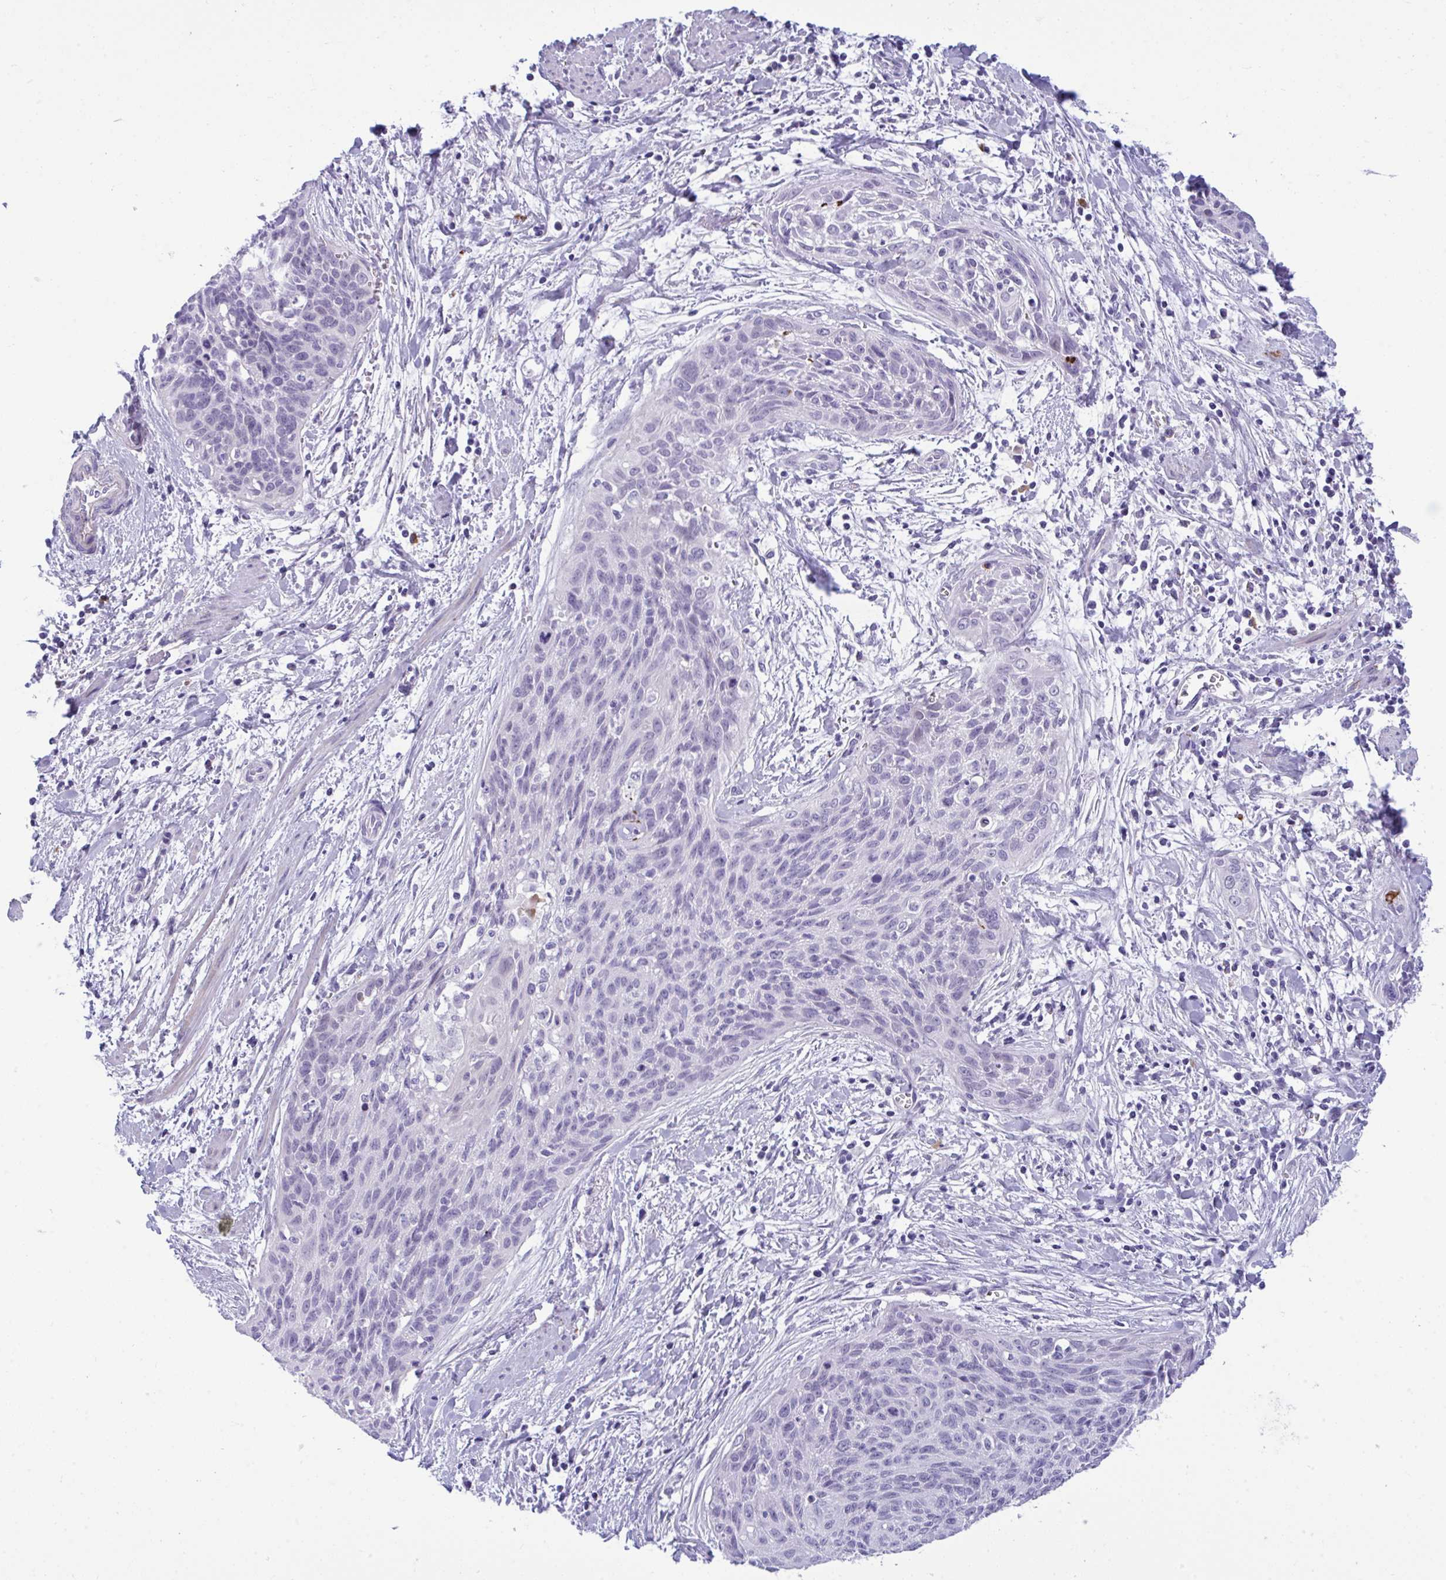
{"staining": {"intensity": "negative", "quantity": "none", "location": "none"}, "tissue": "cervical cancer", "cell_type": "Tumor cells", "image_type": "cancer", "snomed": [{"axis": "morphology", "description": "Squamous cell carcinoma, NOS"}, {"axis": "topography", "description": "Cervix"}], "caption": "Cervical cancer was stained to show a protein in brown. There is no significant expression in tumor cells.", "gene": "PIGZ", "patient": {"sex": "female", "age": 55}}